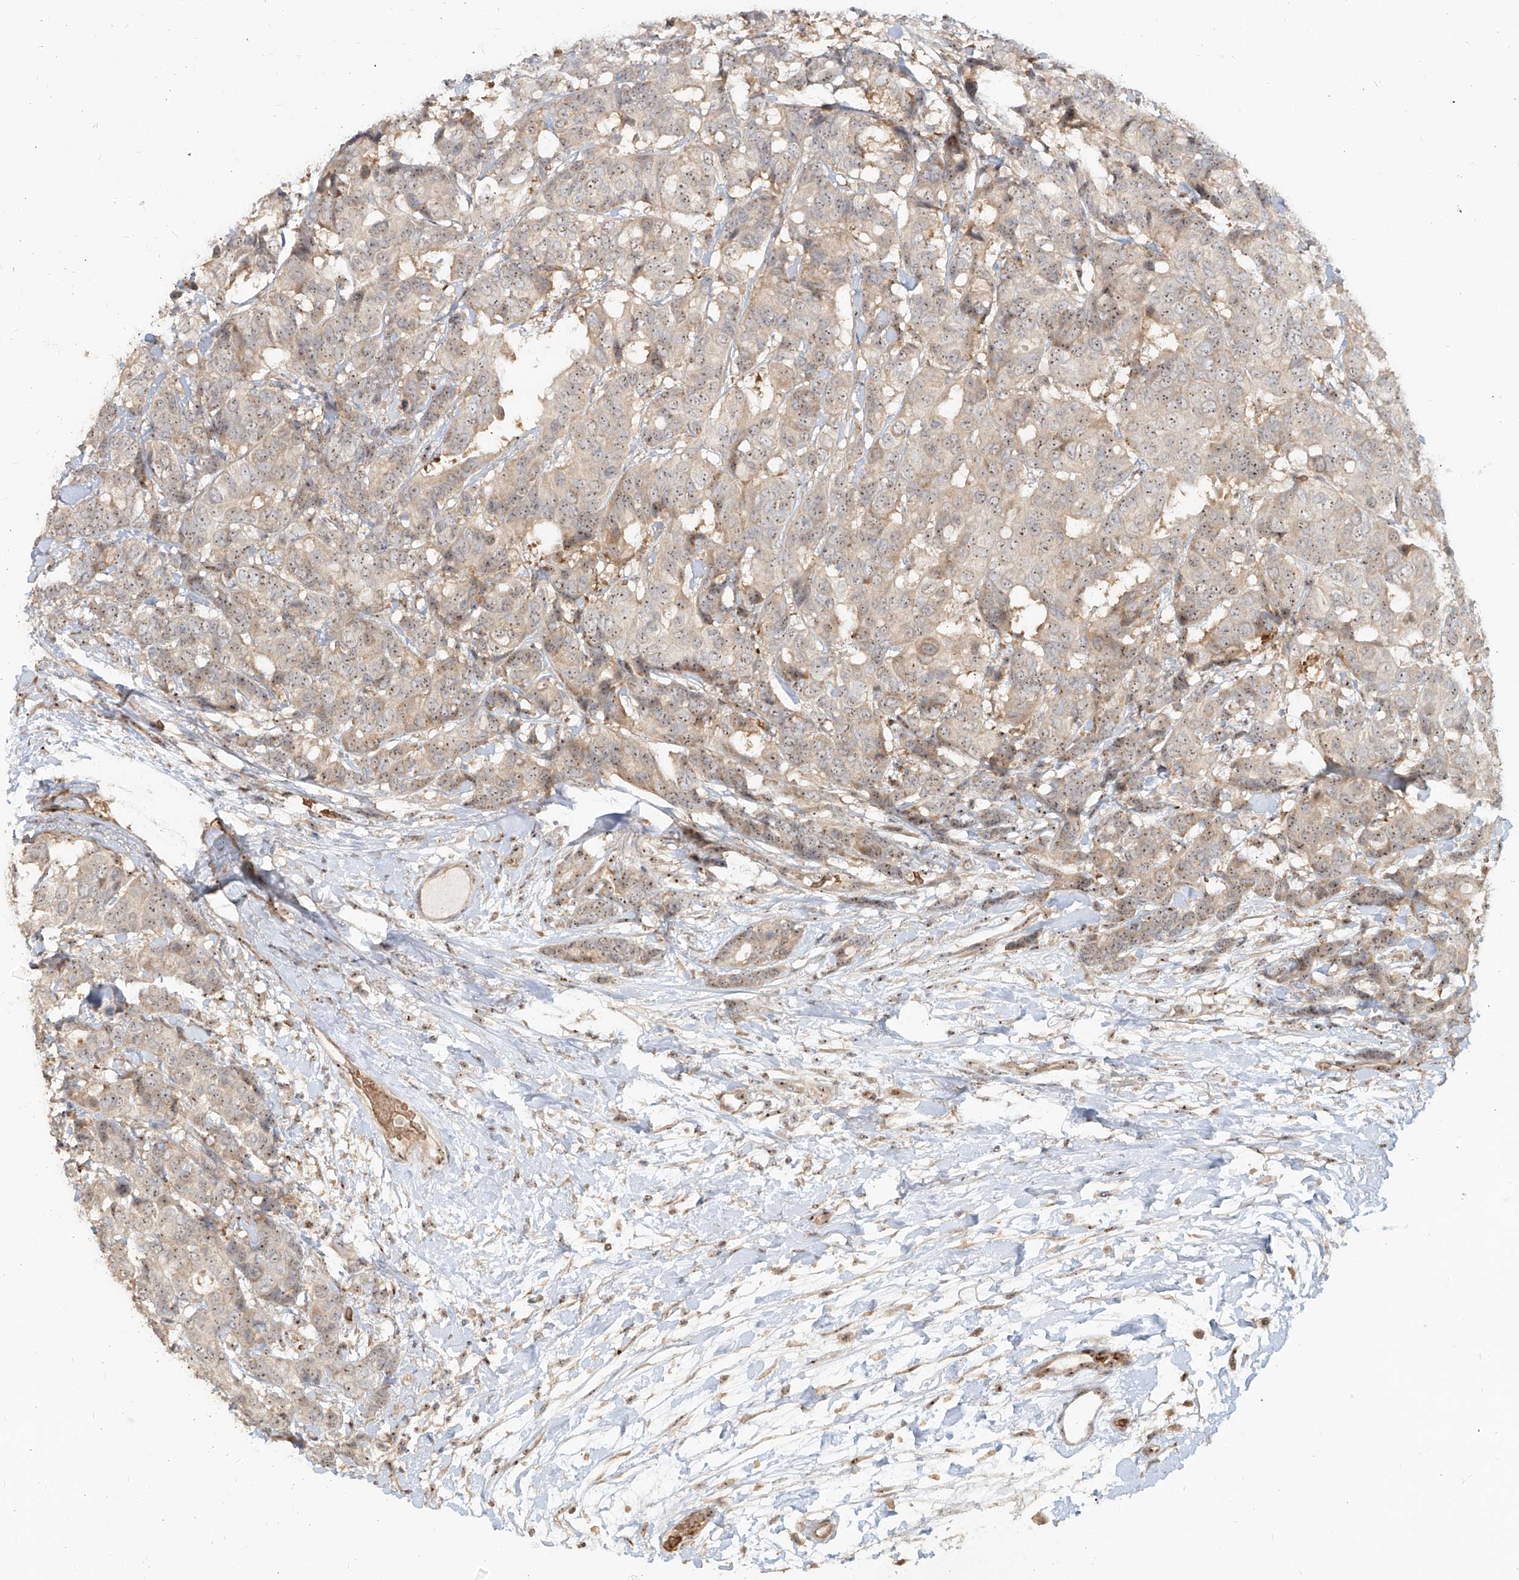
{"staining": {"intensity": "weak", "quantity": ">75%", "location": "cytoplasmic/membranous,nuclear"}, "tissue": "breast cancer", "cell_type": "Tumor cells", "image_type": "cancer", "snomed": [{"axis": "morphology", "description": "Duct carcinoma"}, {"axis": "topography", "description": "Breast"}], "caption": "An immunohistochemistry micrograph of neoplastic tissue is shown. Protein staining in brown labels weak cytoplasmic/membranous and nuclear positivity in intraductal carcinoma (breast) within tumor cells. (IHC, brightfield microscopy, high magnification).", "gene": "BYSL", "patient": {"sex": "female", "age": 87}}